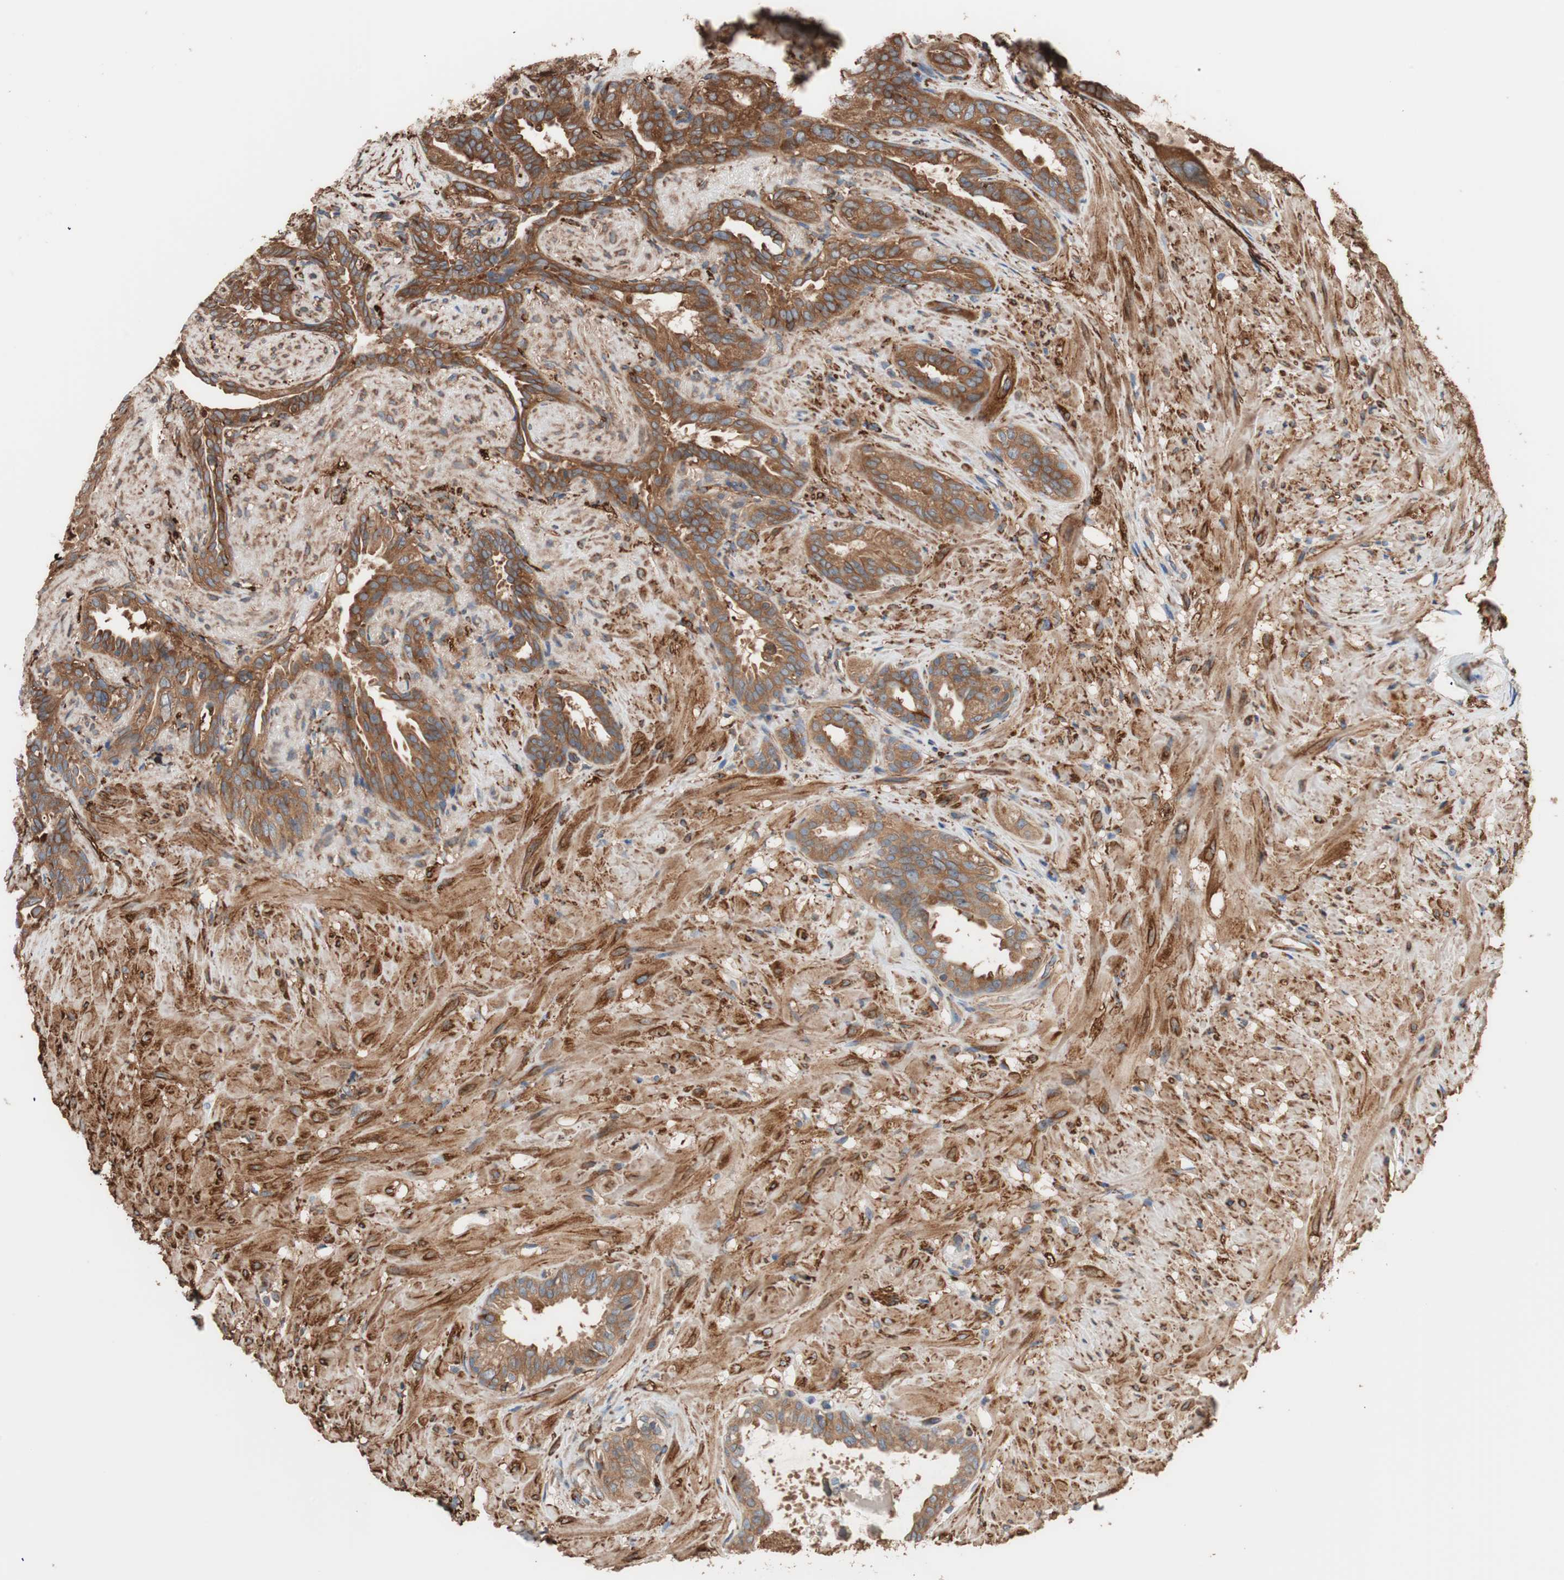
{"staining": {"intensity": "moderate", "quantity": ">75%", "location": "cytoplasmic/membranous"}, "tissue": "seminal vesicle", "cell_type": "Glandular cells", "image_type": "normal", "snomed": [{"axis": "morphology", "description": "Normal tissue, NOS"}, {"axis": "topography", "description": "Seminal veicle"}], "caption": "Immunohistochemical staining of normal seminal vesicle shows moderate cytoplasmic/membranous protein staining in about >75% of glandular cells. (DAB = brown stain, brightfield microscopy at high magnification).", "gene": "GPSM2", "patient": {"sex": "male", "age": 61}}